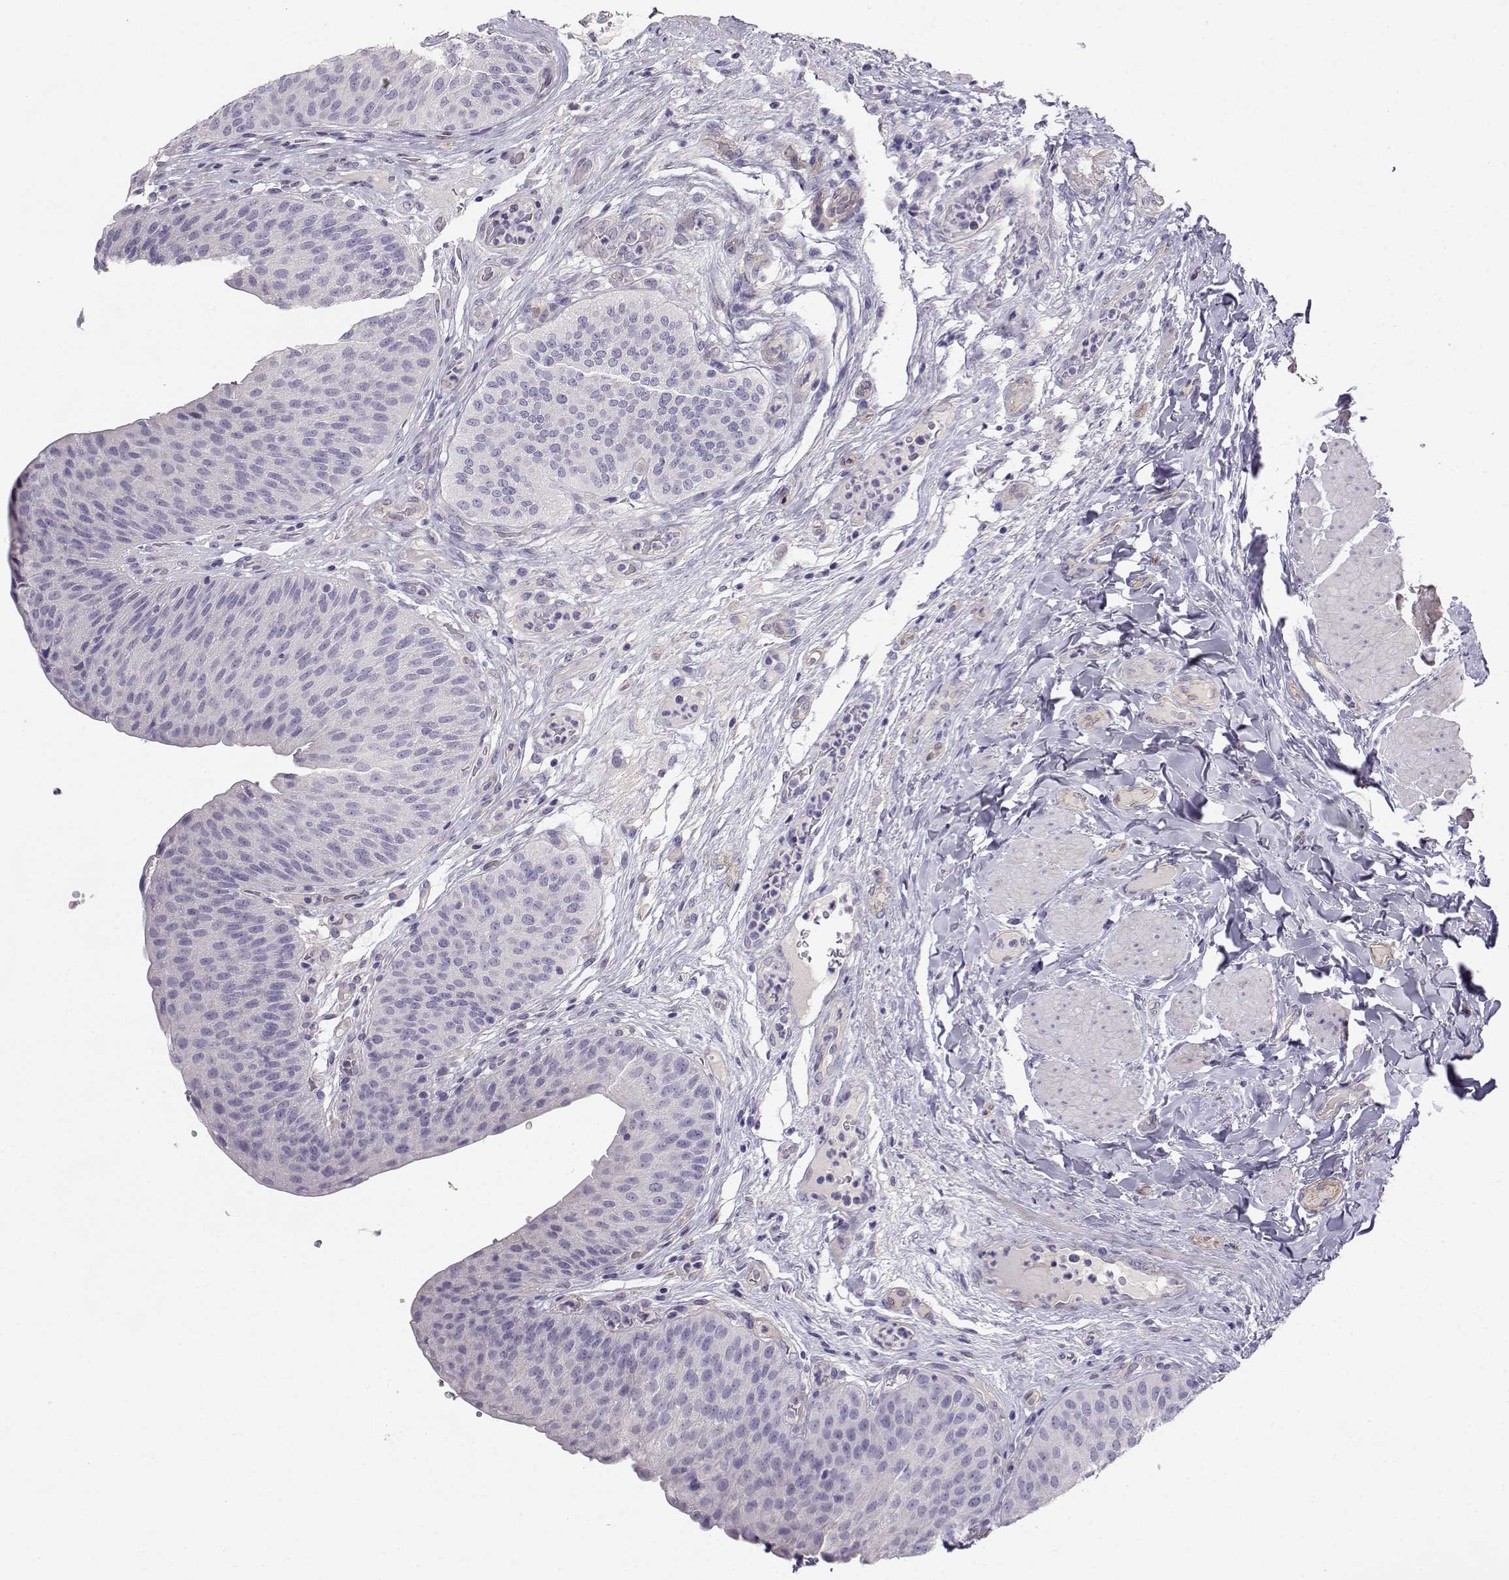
{"staining": {"intensity": "negative", "quantity": "none", "location": "none"}, "tissue": "urinary bladder", "cell_type": "Urothelial cells", "image_type": "normal", "snomed": [{"axis": "morphology", "description": "Normal tissue, NOS"}, {"axis": "topography", "description": "Urinary bladder"}], "caption": "Immunohistochemical staining of benign urinary bladder exhibits no significant staining in urothelial cells. Brightfield microscopy of IHC stained with DAB (brown) and hematoxylin (blue), captured at high magnification.", "gene": "ENDOU", "patient": {"sex": "male", "age": 66}}